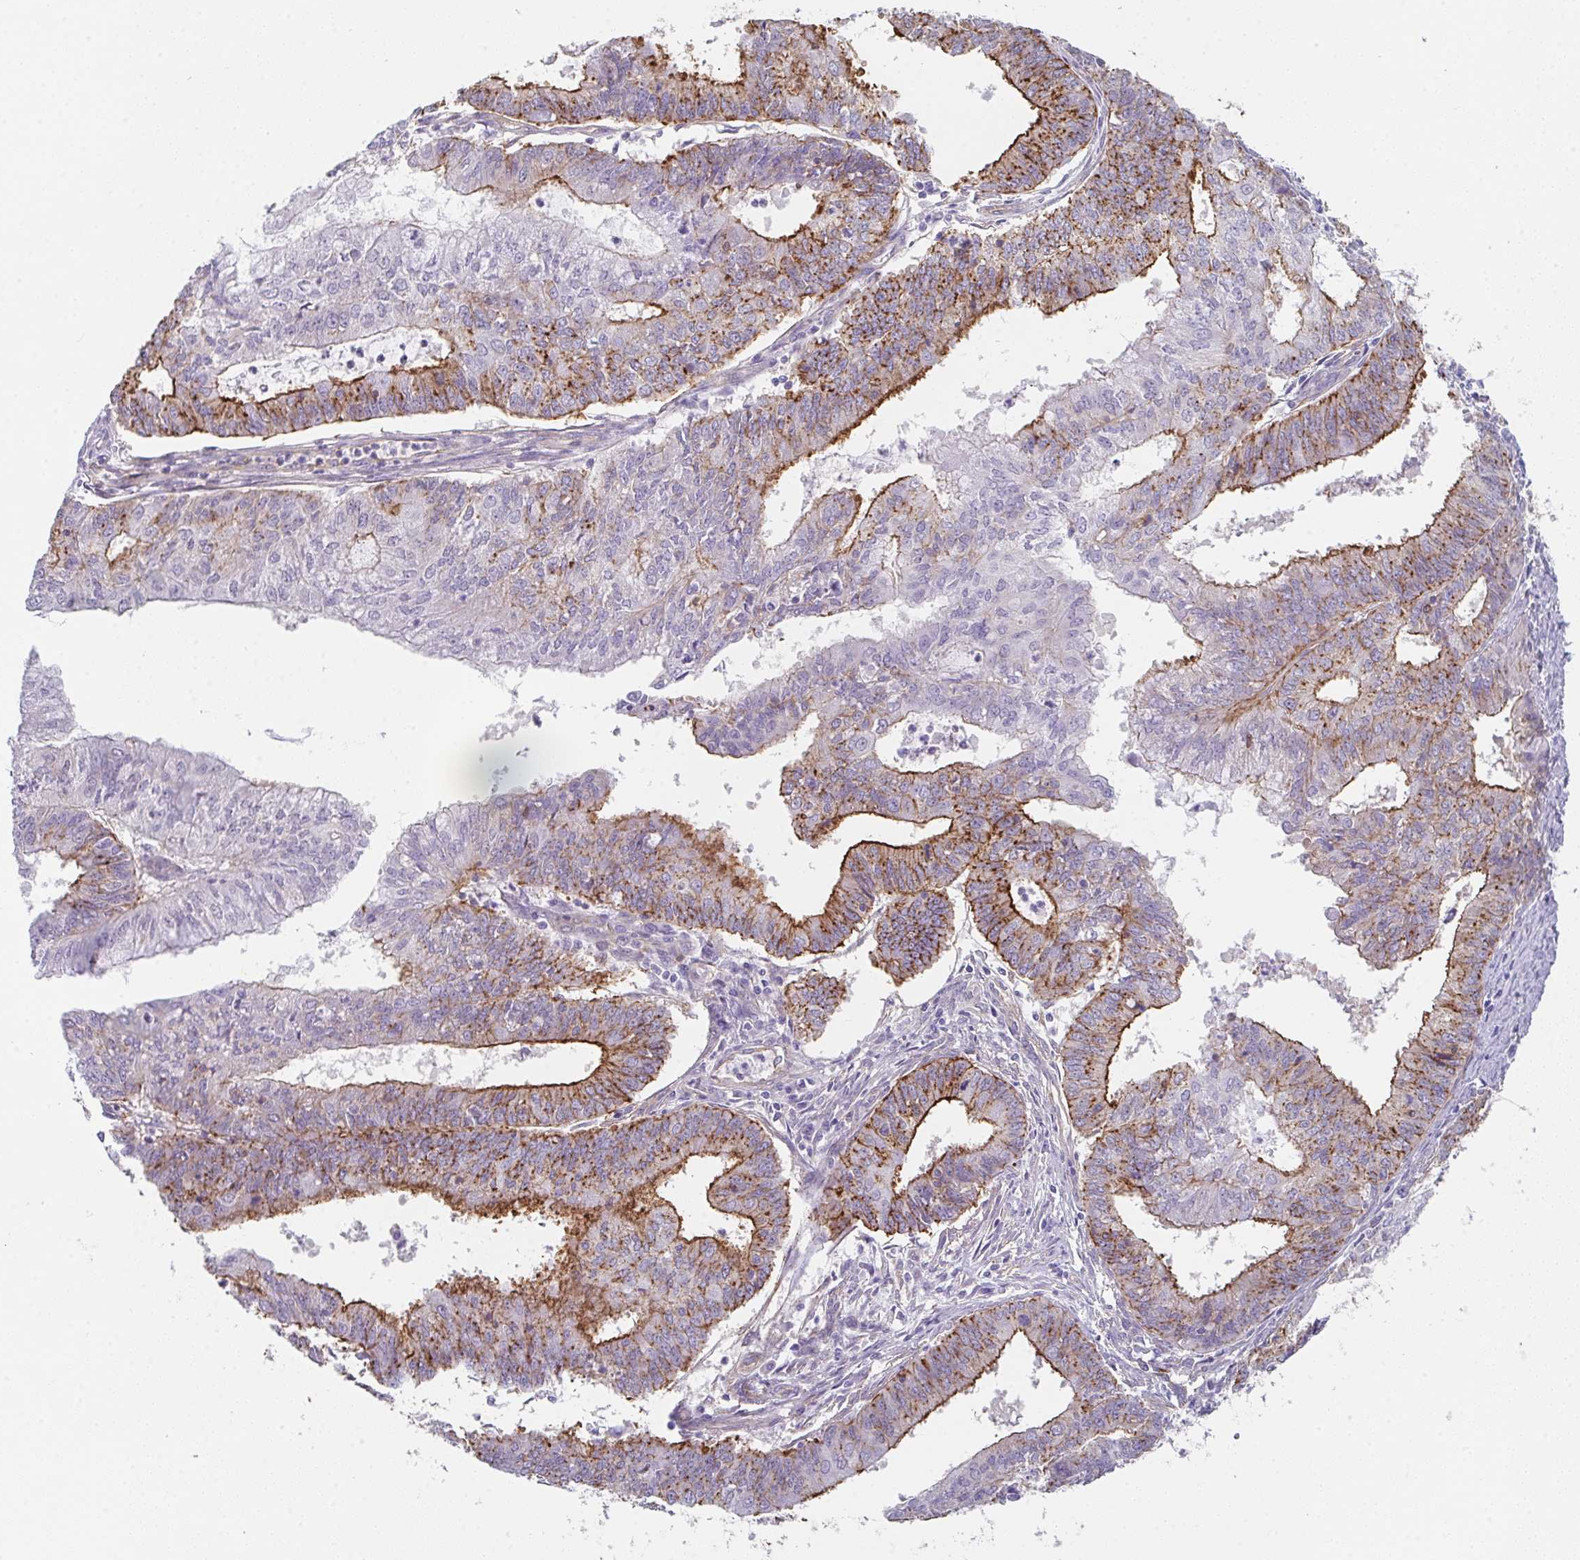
{"staining": {"intensity": "strong", "quantity": "25%-75%", "location": "cytoplasmic/membranous"}, "tissue": "endometrial cancer", "cell_type": "Tumor cells", "image_type": "cancer", "snomed": [{"axis": "morphology", "description": "Adenocarcinoma, NOS"}, {"axis": "topography", "description": "Endometrium"}], "caption": "Endometrial cancer (adenocarcinoma) stained for a protein displays strong cytoplasmic/membranous positivity in tumor cells. (DAB = brown stain, brightfield microscopy at high magnification).", "gene": "DBN1", "patient": {"sex": "female", "age": 61}}